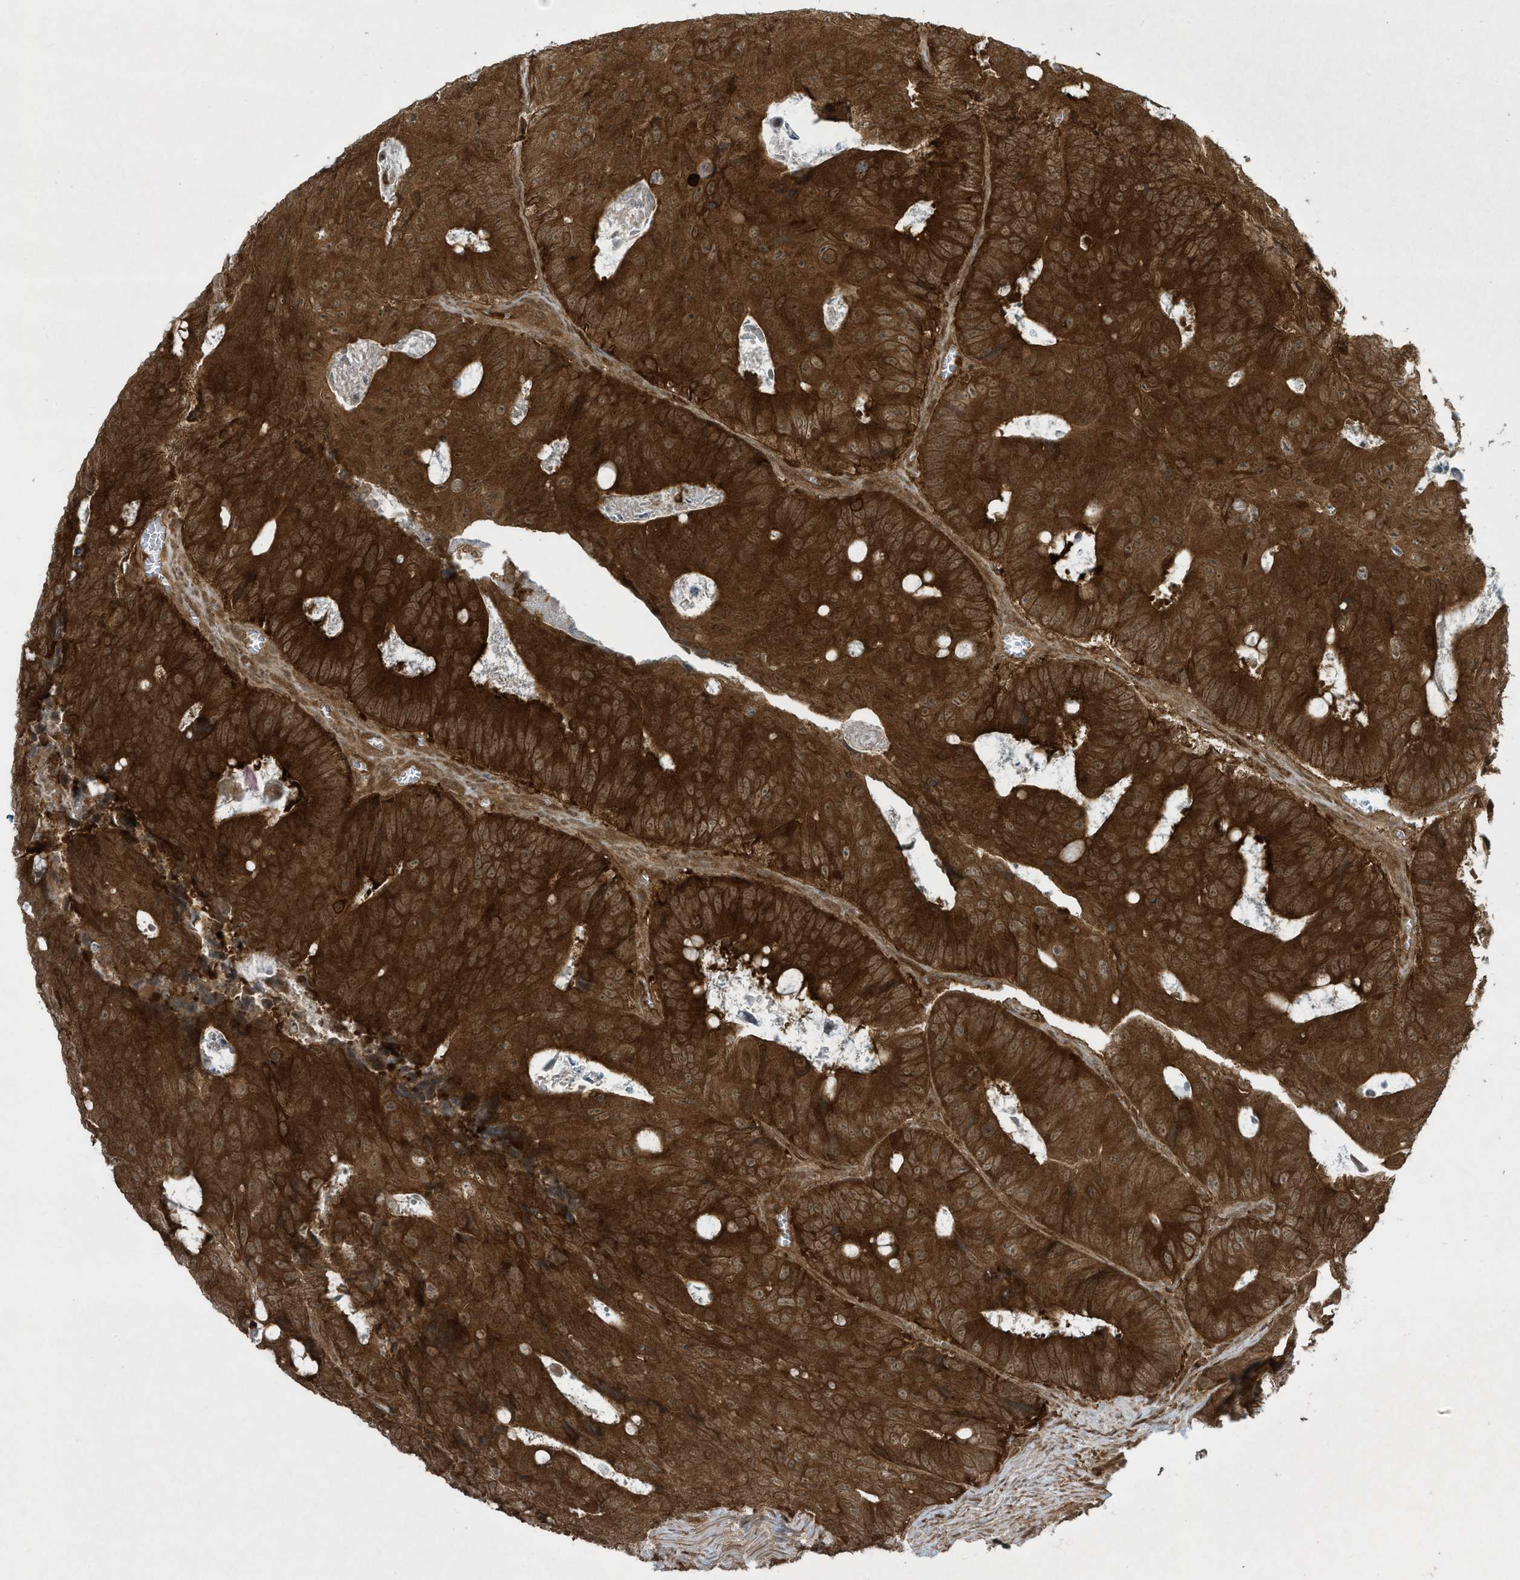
{"staining": {"intensity": "strong", "quantity": ">75%", "location": "cytoplasmic/membranous"}, "tissue": "colorectal cancer", "cell_type": "Tumor cells", "image_type": "cancer", "snomed": [{"axis": "morphology", "description": "Adenocarcinoma, NOS"}, {"axis": "topography", "description": "Colon"}], "caption": "A micrograph of human colorectal adenocarcinoma stained for a protein exhibits strong cytoplasmic/membranous brown staining in tumor cells.", "gene": "CERT1", "patient": {"sex": "male", "age": 87}}